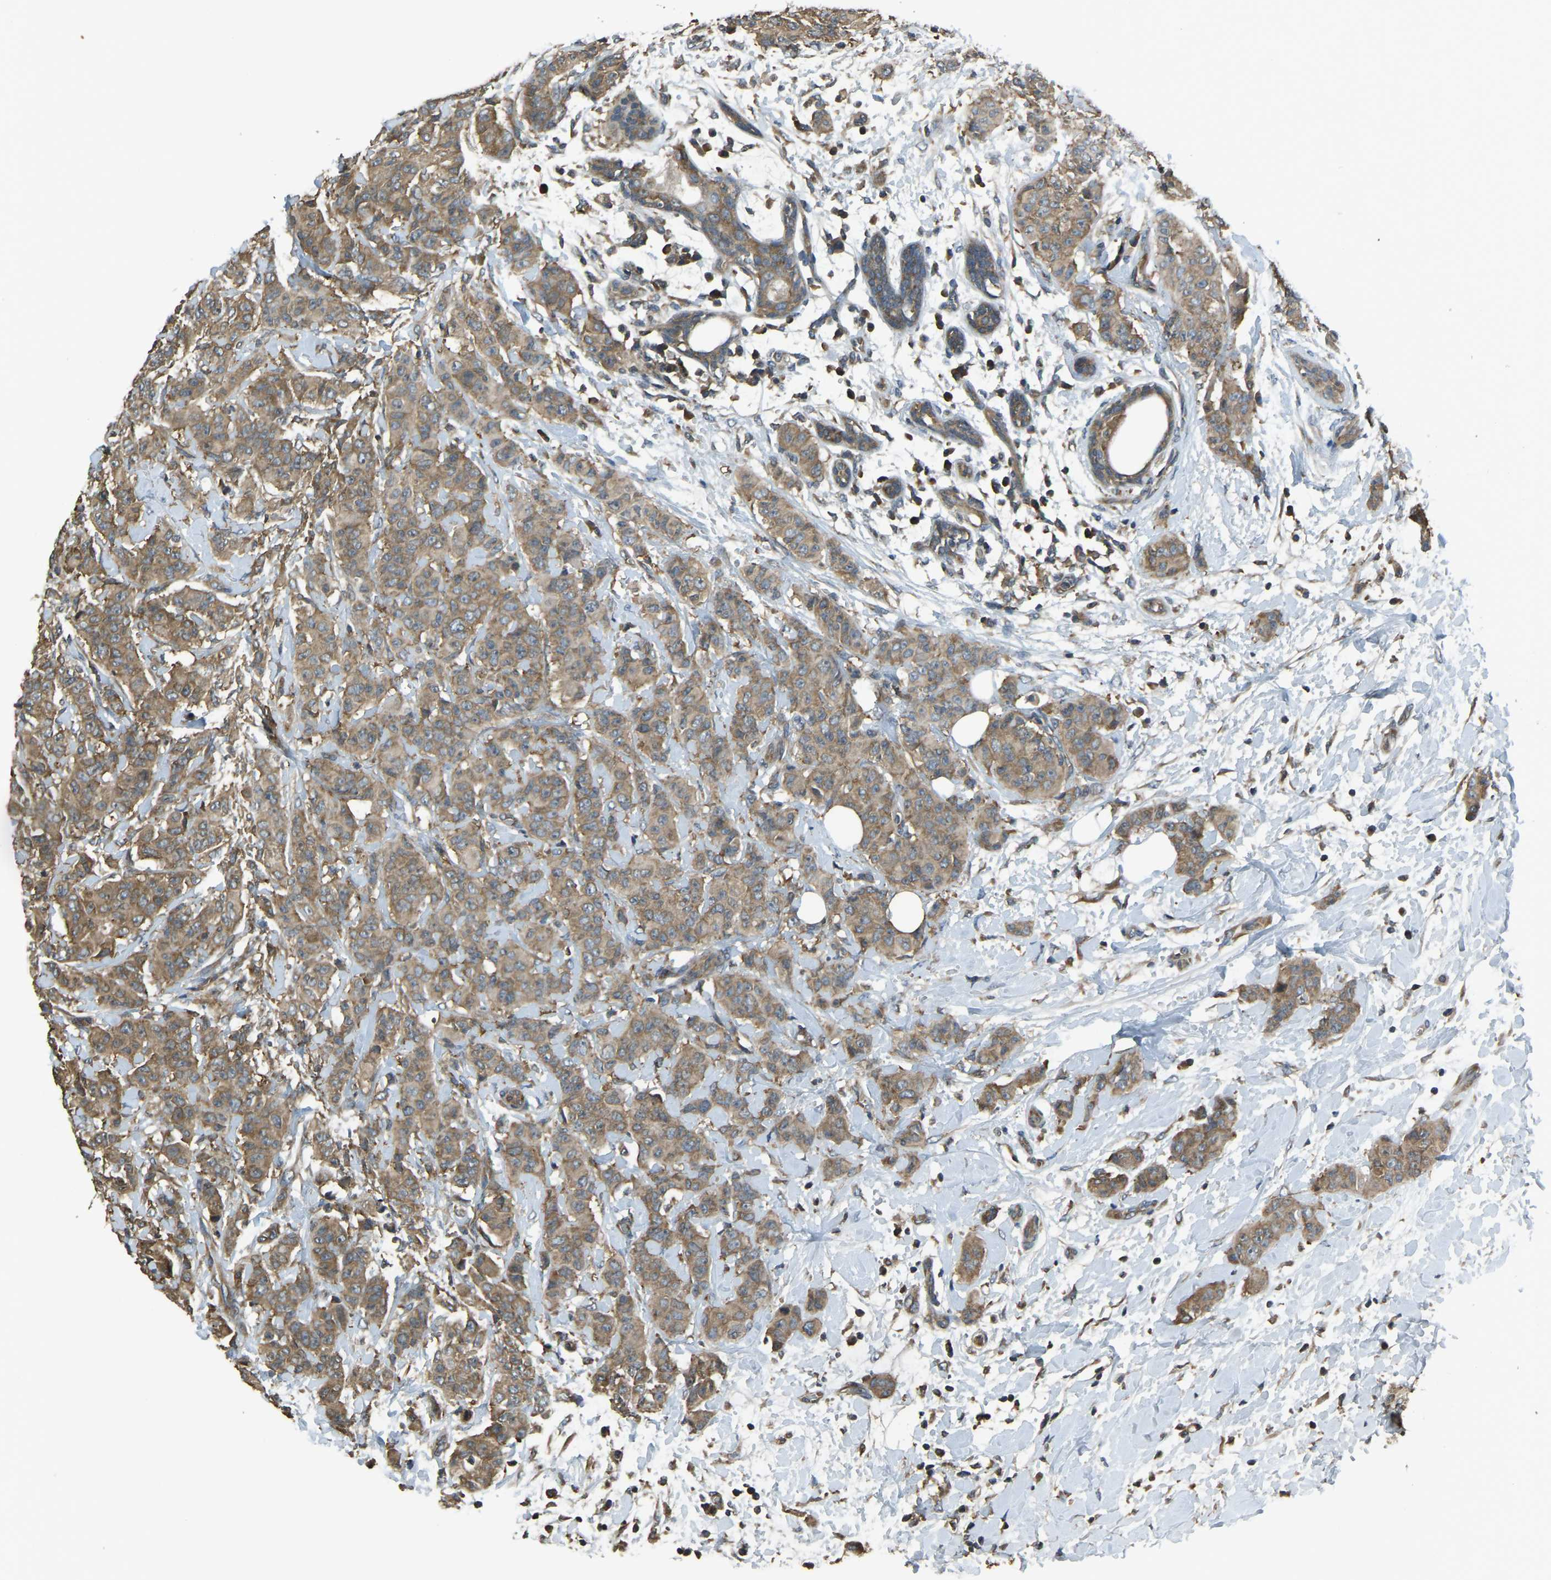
{"staining": {"intensity": "moderate", "quantity": ">75%", "location": "cytoplasmic/membranous"}, "tissue": "breast cancer", "cell_type": "Tumor cells", "image_type": "cancer", "snomed": [{"axis": "morphology", "description": "Normal tissue, NOS"}, {"axis": "morphology", "description": "Duct carcinoma"}, {"axis": "topography", "description": "Breast"}], "caption": "About >75% of tumor cells in human breast cancer (invasive ductal carcinoma) display moderate cytoplasmic/membranous protein staining as visualized by brown immunohistochemical staining.", "gene": "AIMP1", "patient": {"sex": "female", "age": 40}}